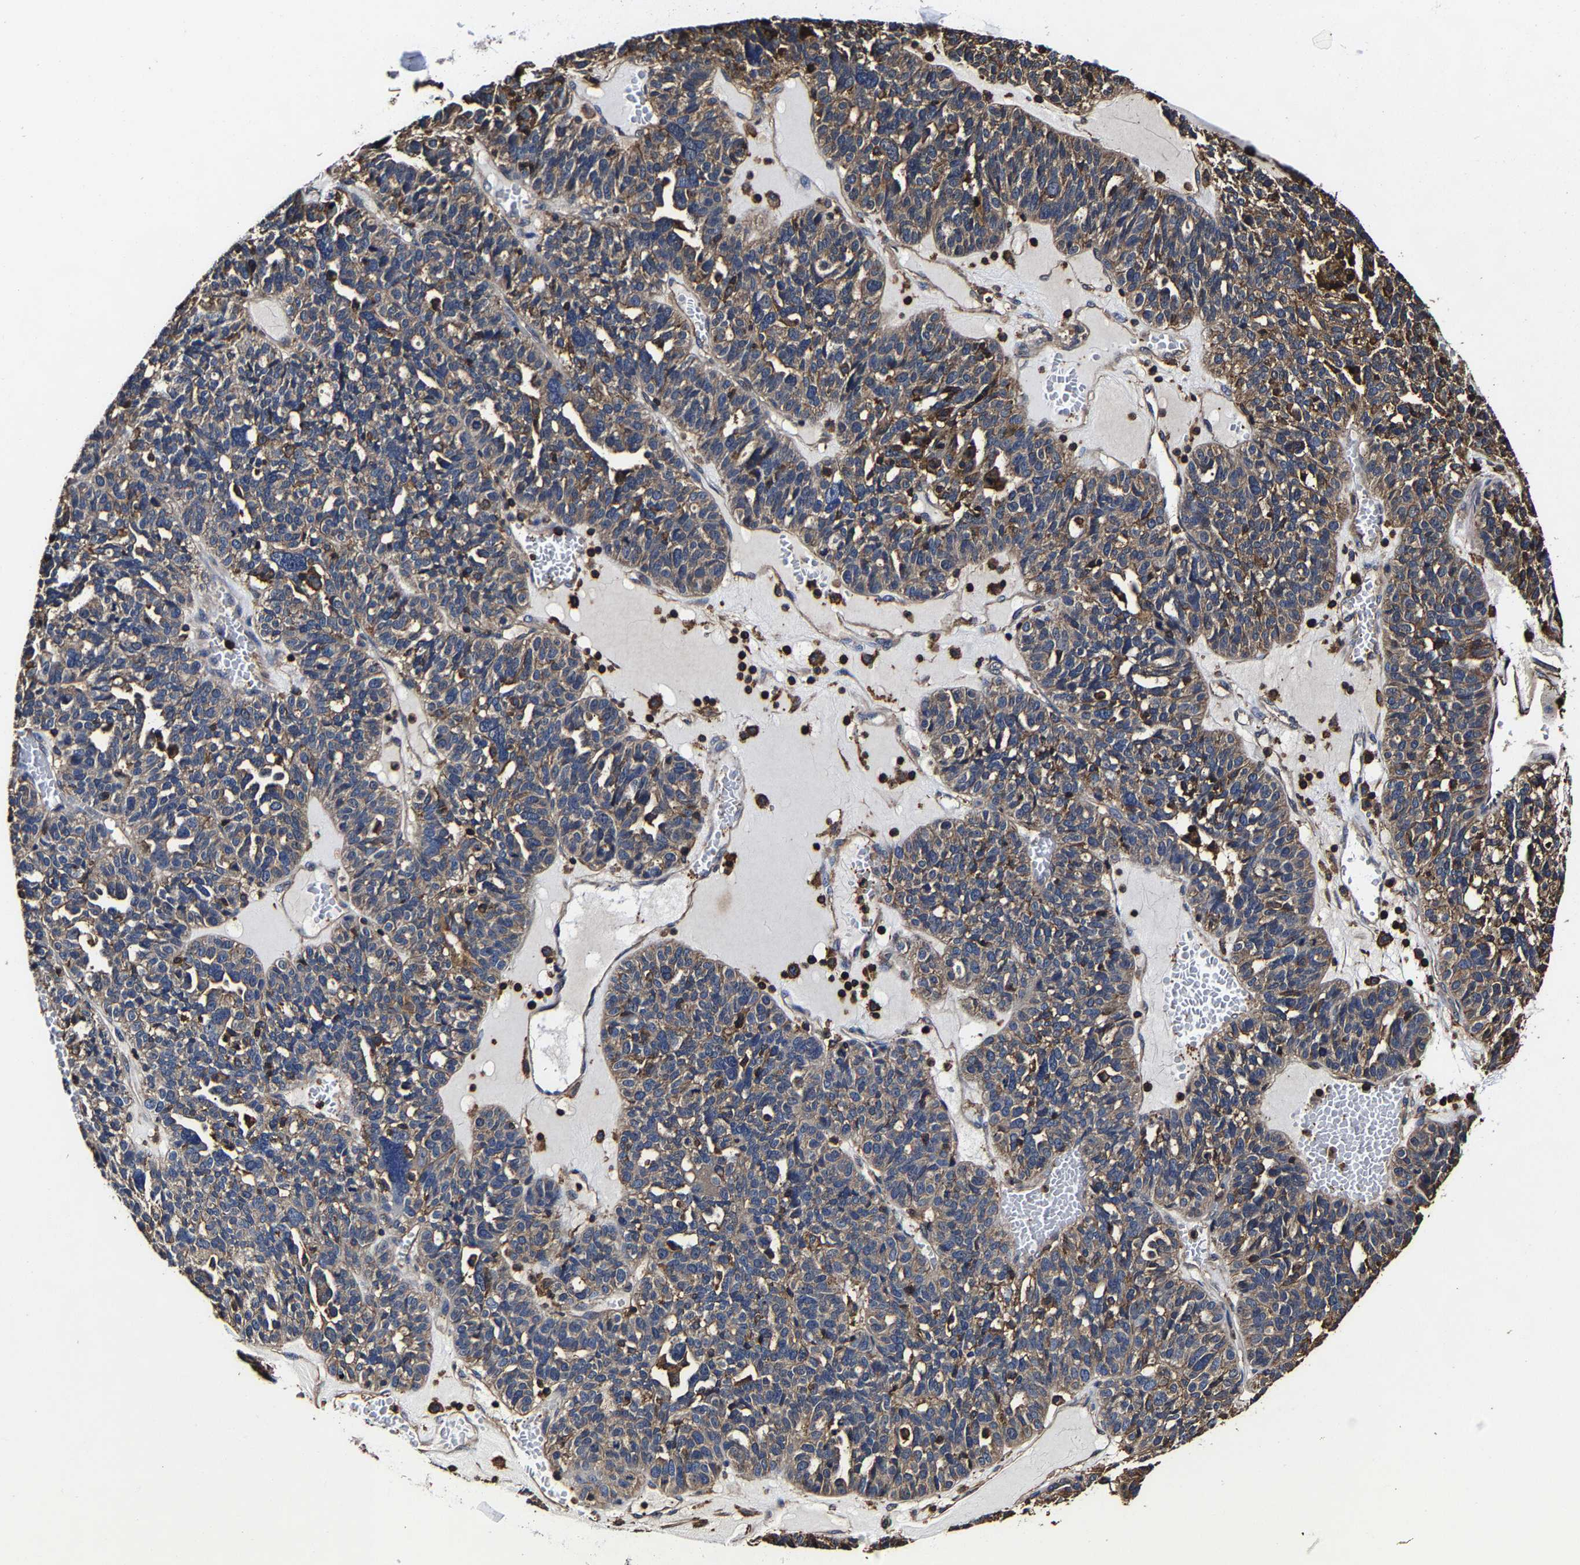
{"staining": {"intensity": "weak", "quantity": ">75%", "location": "cytoplasmic/membranous"}, "tissue": "ovarian cancer", "cell_type": "Tumor cells", "image_type": "cancer", "snomed": [{"axis": "morphology", "description": "Cystadenocarcinoma, serous, NOS"}, {"axis": "topography", "description": "Ovary"}], "caption": "High-magnification brightfield microscopy of serous cystadenocarcinoma (ovarian) stained with DAB (3,3'-diaminobenzidine) (brown) and counterstained with hematoxylin (blue). tumor cells exhibit weak cytoplasmic/membranous expression is identified in approximately>75% of cells.", "gene": "SSH3", "patient": {"sex": "female", "age": 59}}